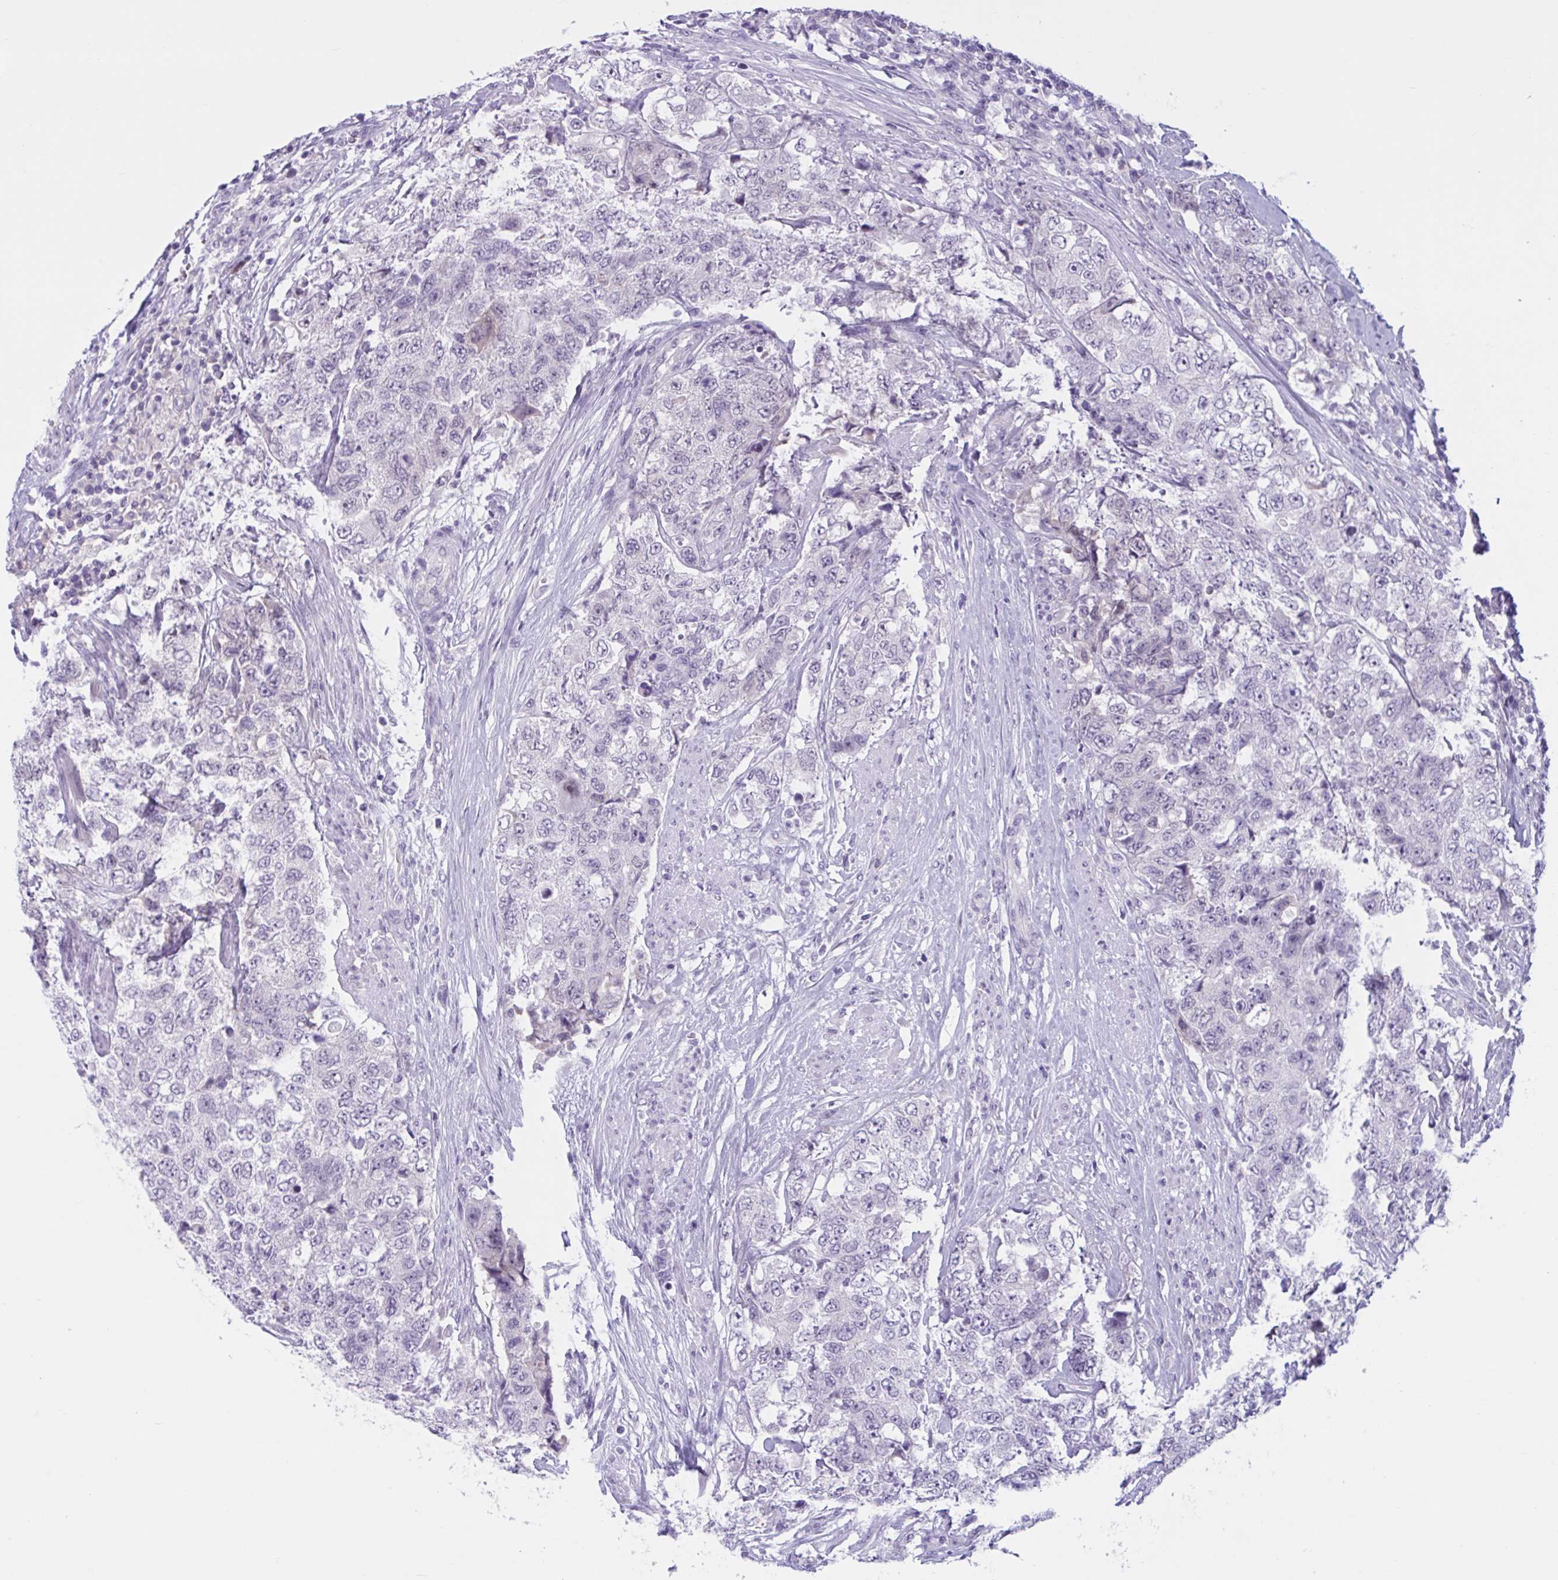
{"staining": {"intensity": "negative", "quantity": "none", "location": "none"}, "tissue": "urothelial cancer", "cell_type": "Tumor cells", "image_type": "cancer", "snomed": [{"axis": "morphology", "description": "Urothelial carcinoma, High grade"}, {"axis": "topography", "description": "Urinary bladder"}], "caption": "Tumor cells show no significant protein expression in urothelial cancer. (Immunohistochemistry (ihc), brightfield microscopy, high magnification).", "gene": "WNT9B", "patient": {"sex": "female", "age": 78}}